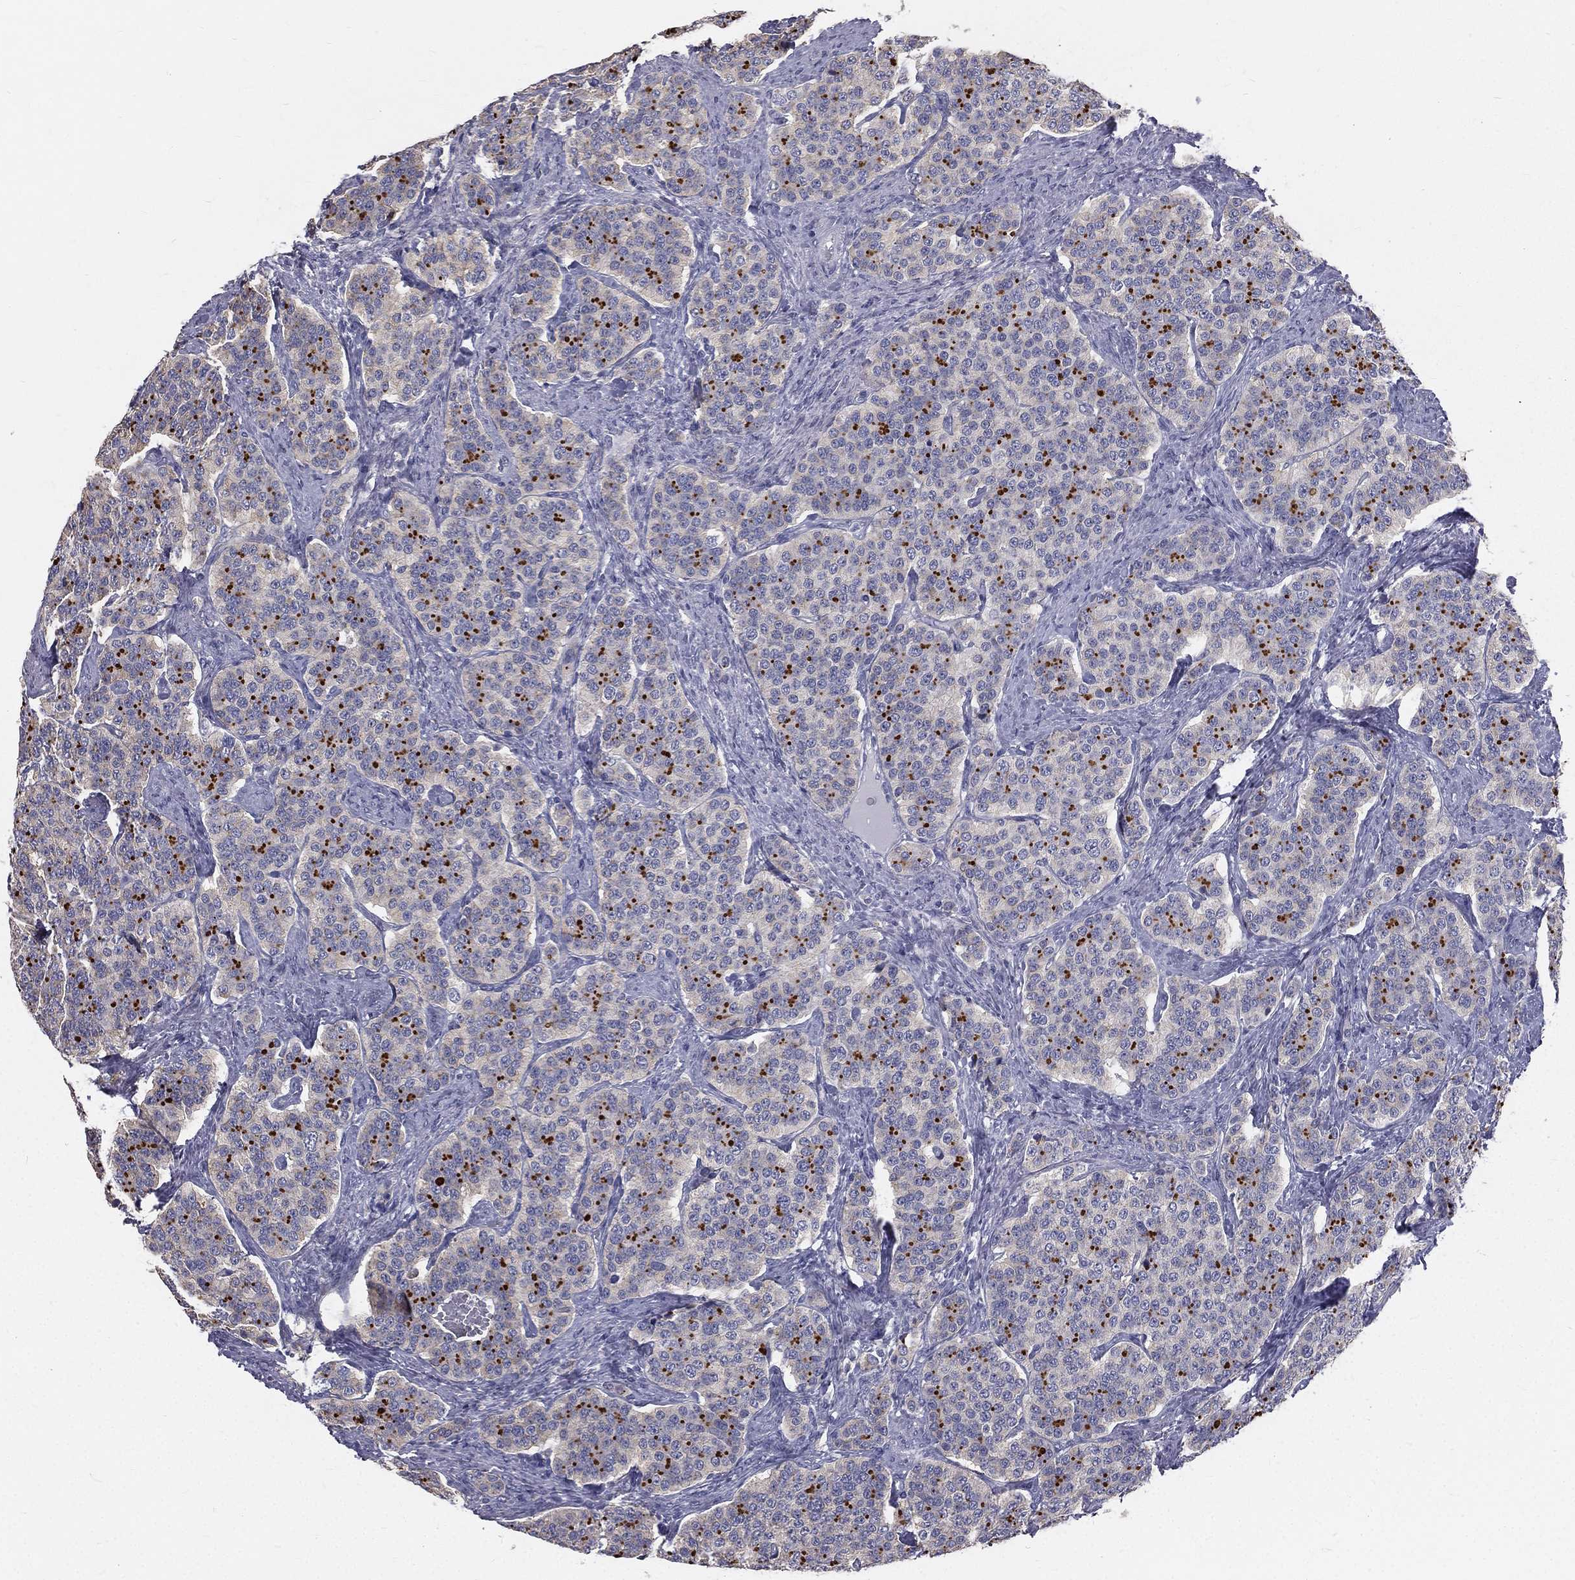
{"staining": {"intensity": "moderate", "quantity": "<25%", "location": "cytoplasmic/membranous"}, "tissue": "carcinoid", "cell_type": "Tumor cells", "image_type": "cancer", "snomed": [{"axis": "morphology", "description": "Carcinoid, malignant, NOS"}, {"axis": "topography", "description": "Small intestine"}], "caption": "A histopathology image showing moderate cytoplasmic/membranous staining in about <25% of tumor cells in carcinoid (malignant), as visualized by brown immunohistochemical staining.", "gene": "MUC13", "patient": {"sex": "female", "age": 58}}